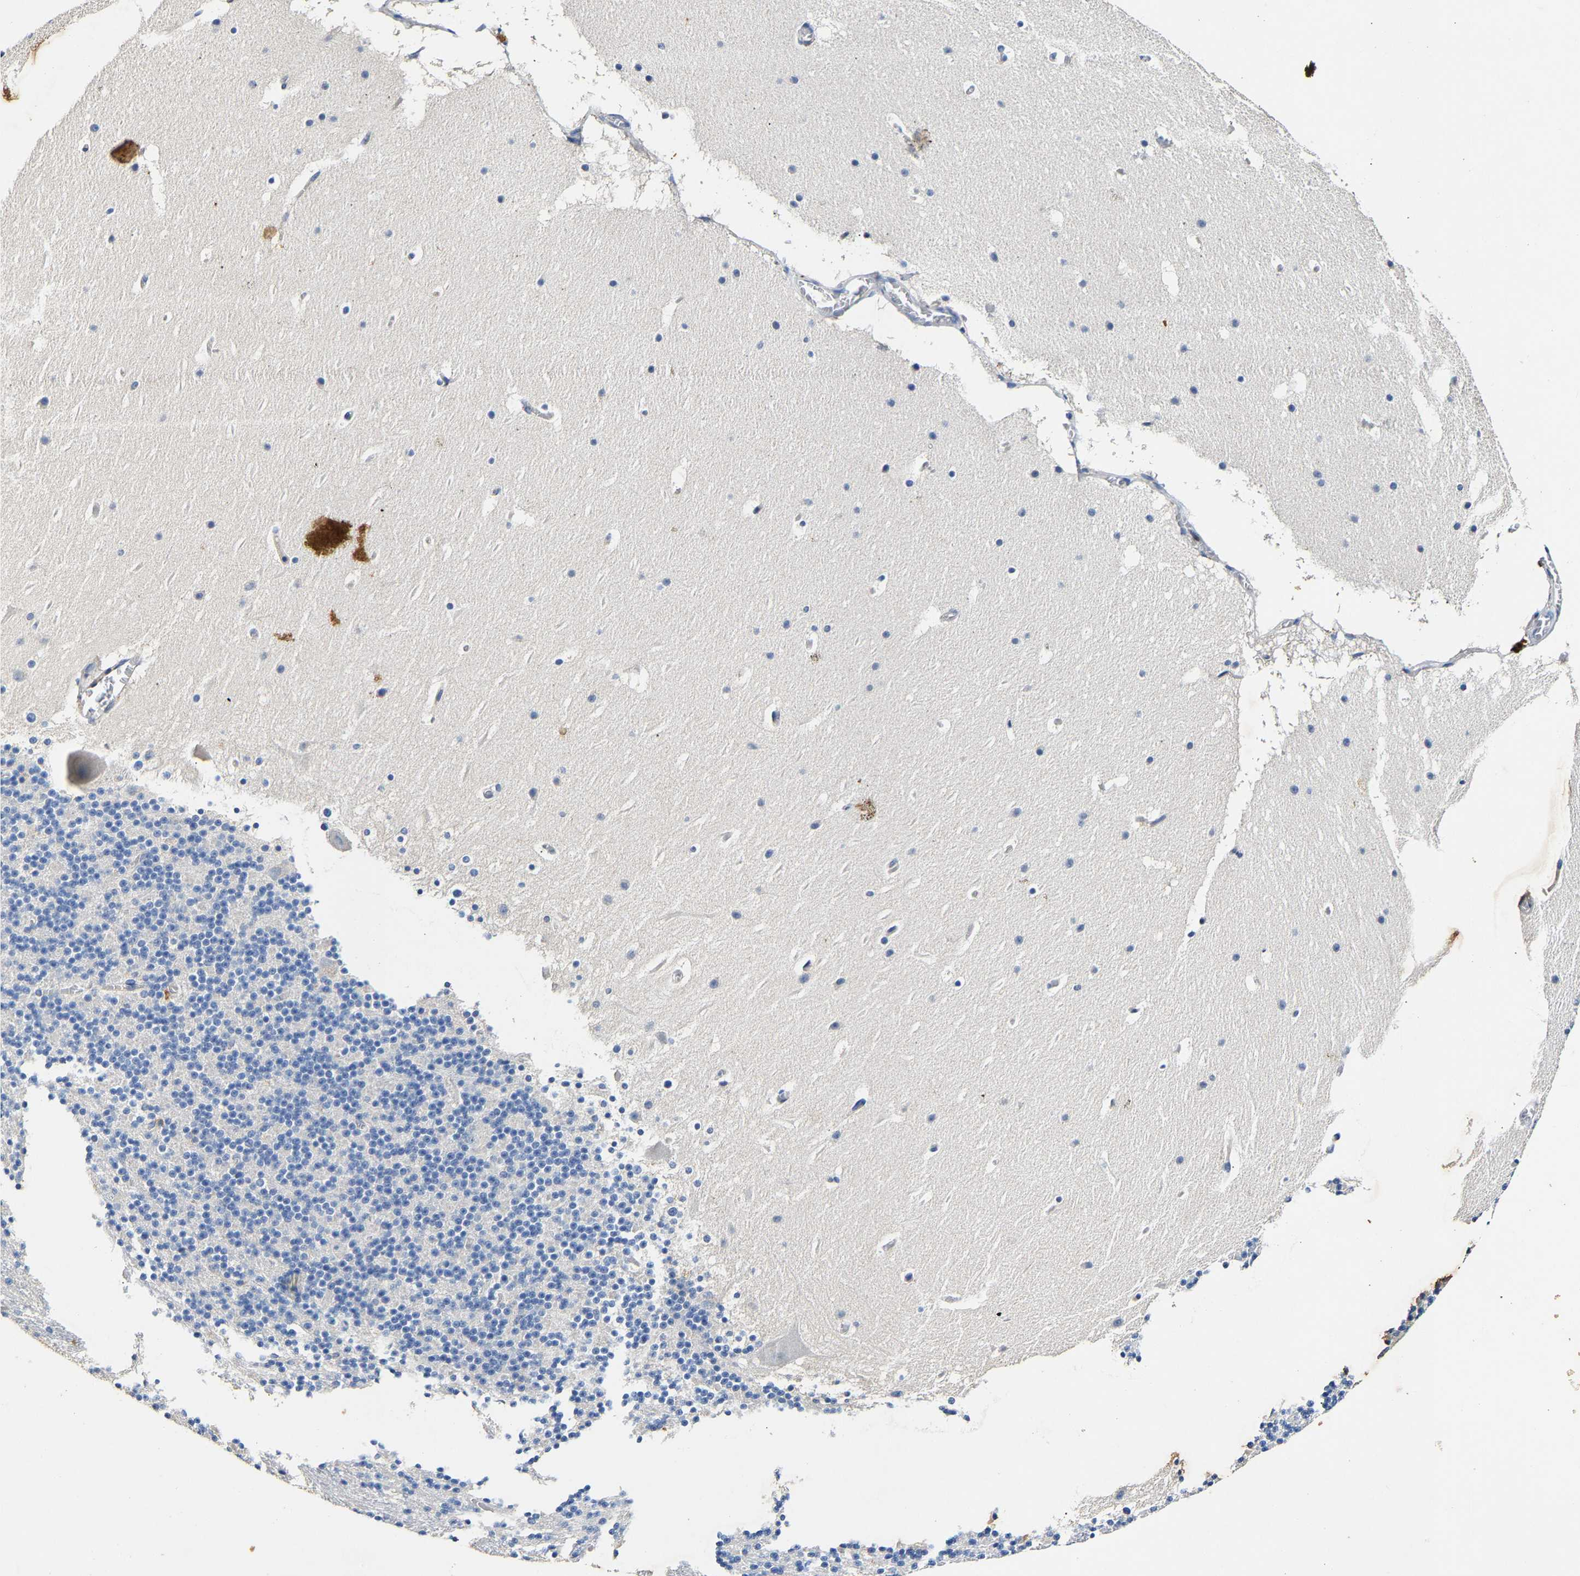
{"staining": {"intensity": "negative", "quantity": "none", "location": "none"}, "tissue": "cerebellum", "cell_type": "Cells in granular layer", "image_type": "normal", "snomed": [{"axis": "morphology", "description": "Normal tissue, NOS"}, {"axis": "topography", "description": "Cerebellum"}], "caption": "Protein analysis of normal cerebellum reveals no significant positivity in cells in granular layer.", "gene": "SLCO2B1", "patient": {"sex": "male", "age": 45}}